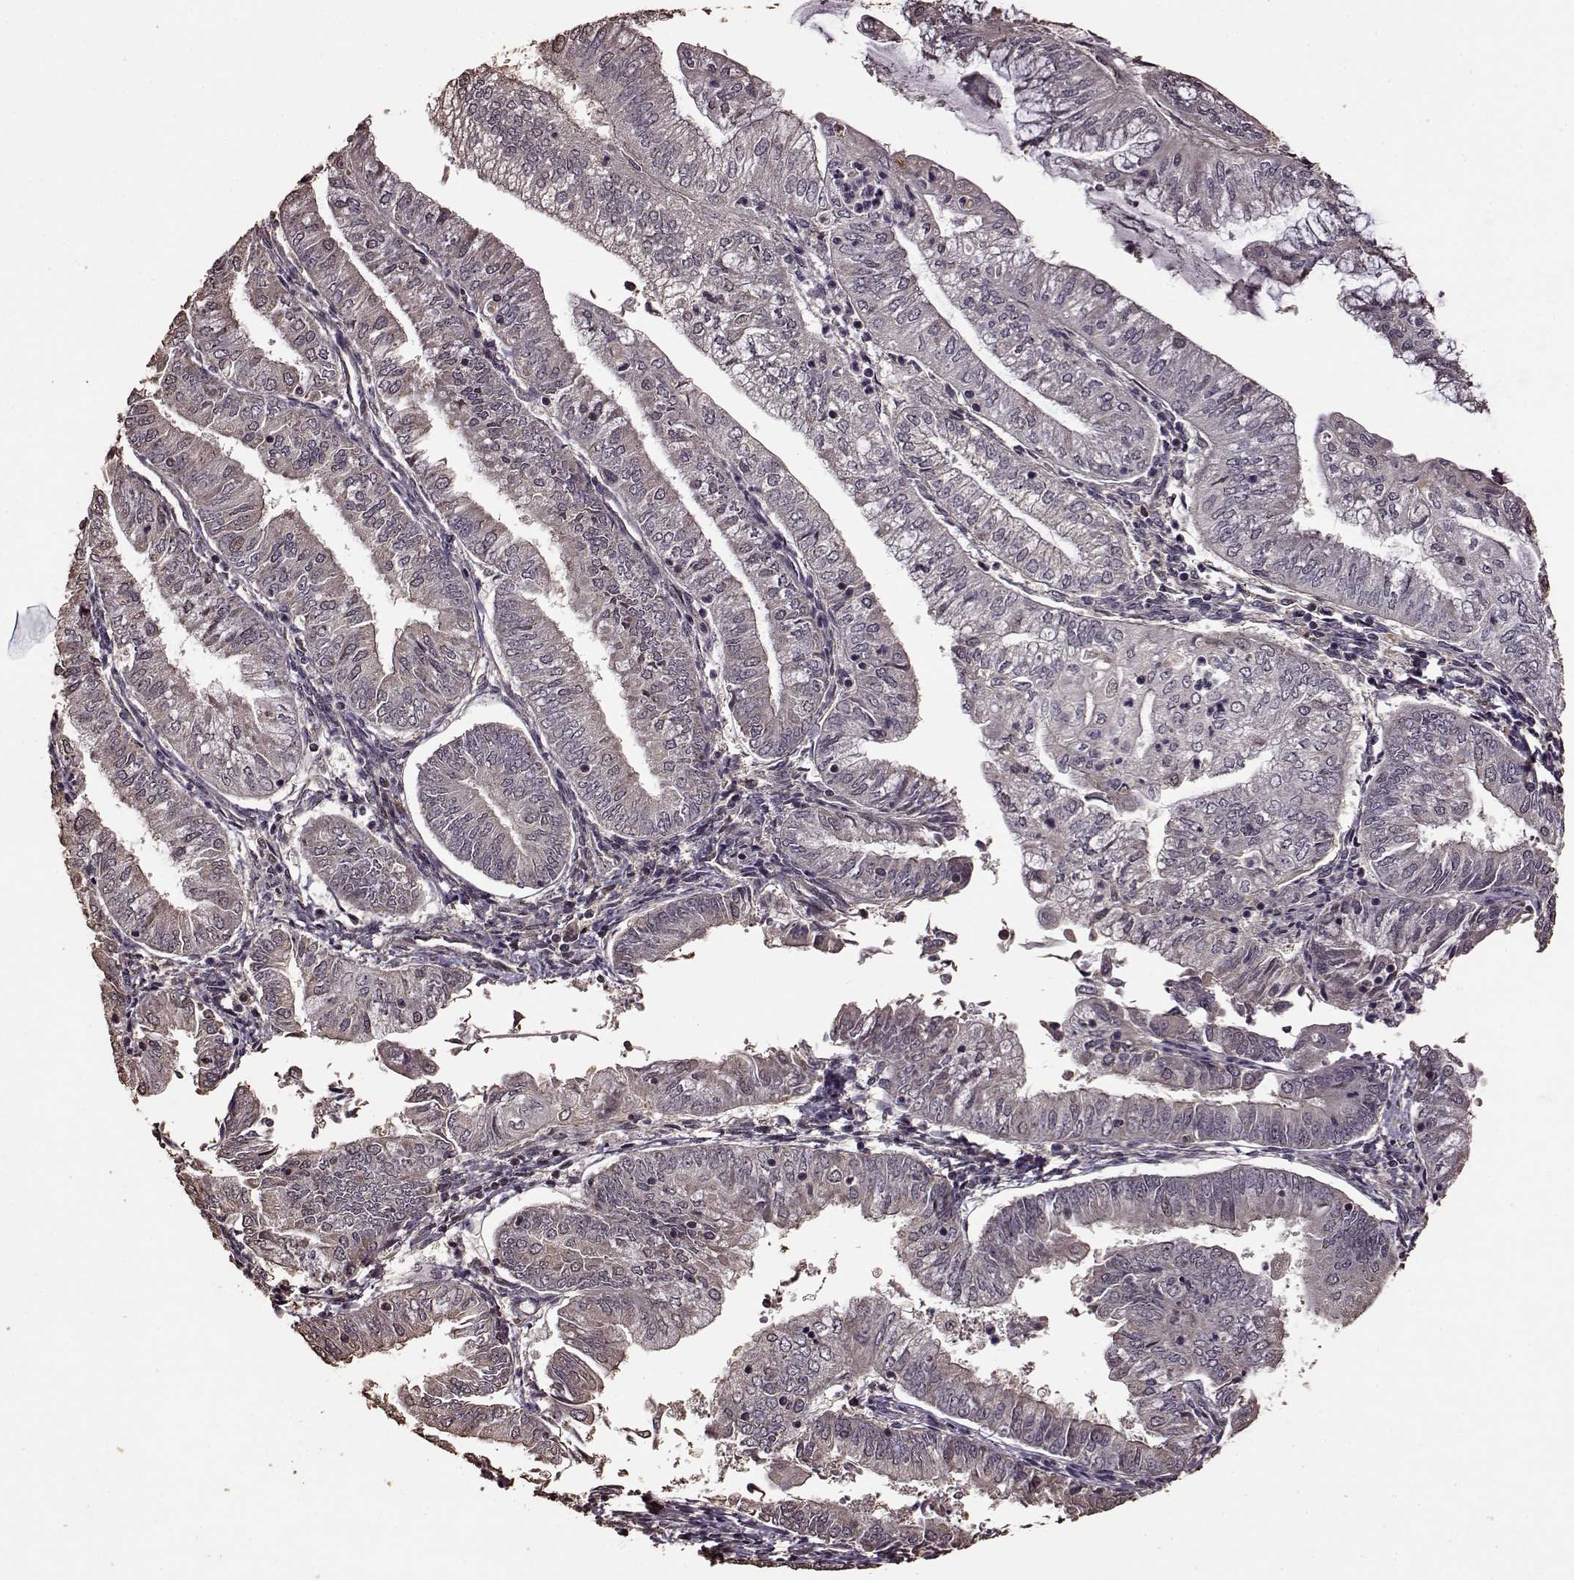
{"staining": {"intensity": "negative", "quantity": "none", "location": "none"}, "tissue": "endometrial cancer", "cell_type": "Tumor cells", "image_type": "cancer", "snomed": [{"axis": "morphology", "description": "Adenocarcinoma, NOS"}, {"axis": "topography", "description": "Endometrium"}], "caption": "Tumor cells are negative for protein expression in human endometrial cancer.", "gene": "FBXW11", "patient": {"sex": "female", "age": 55}}